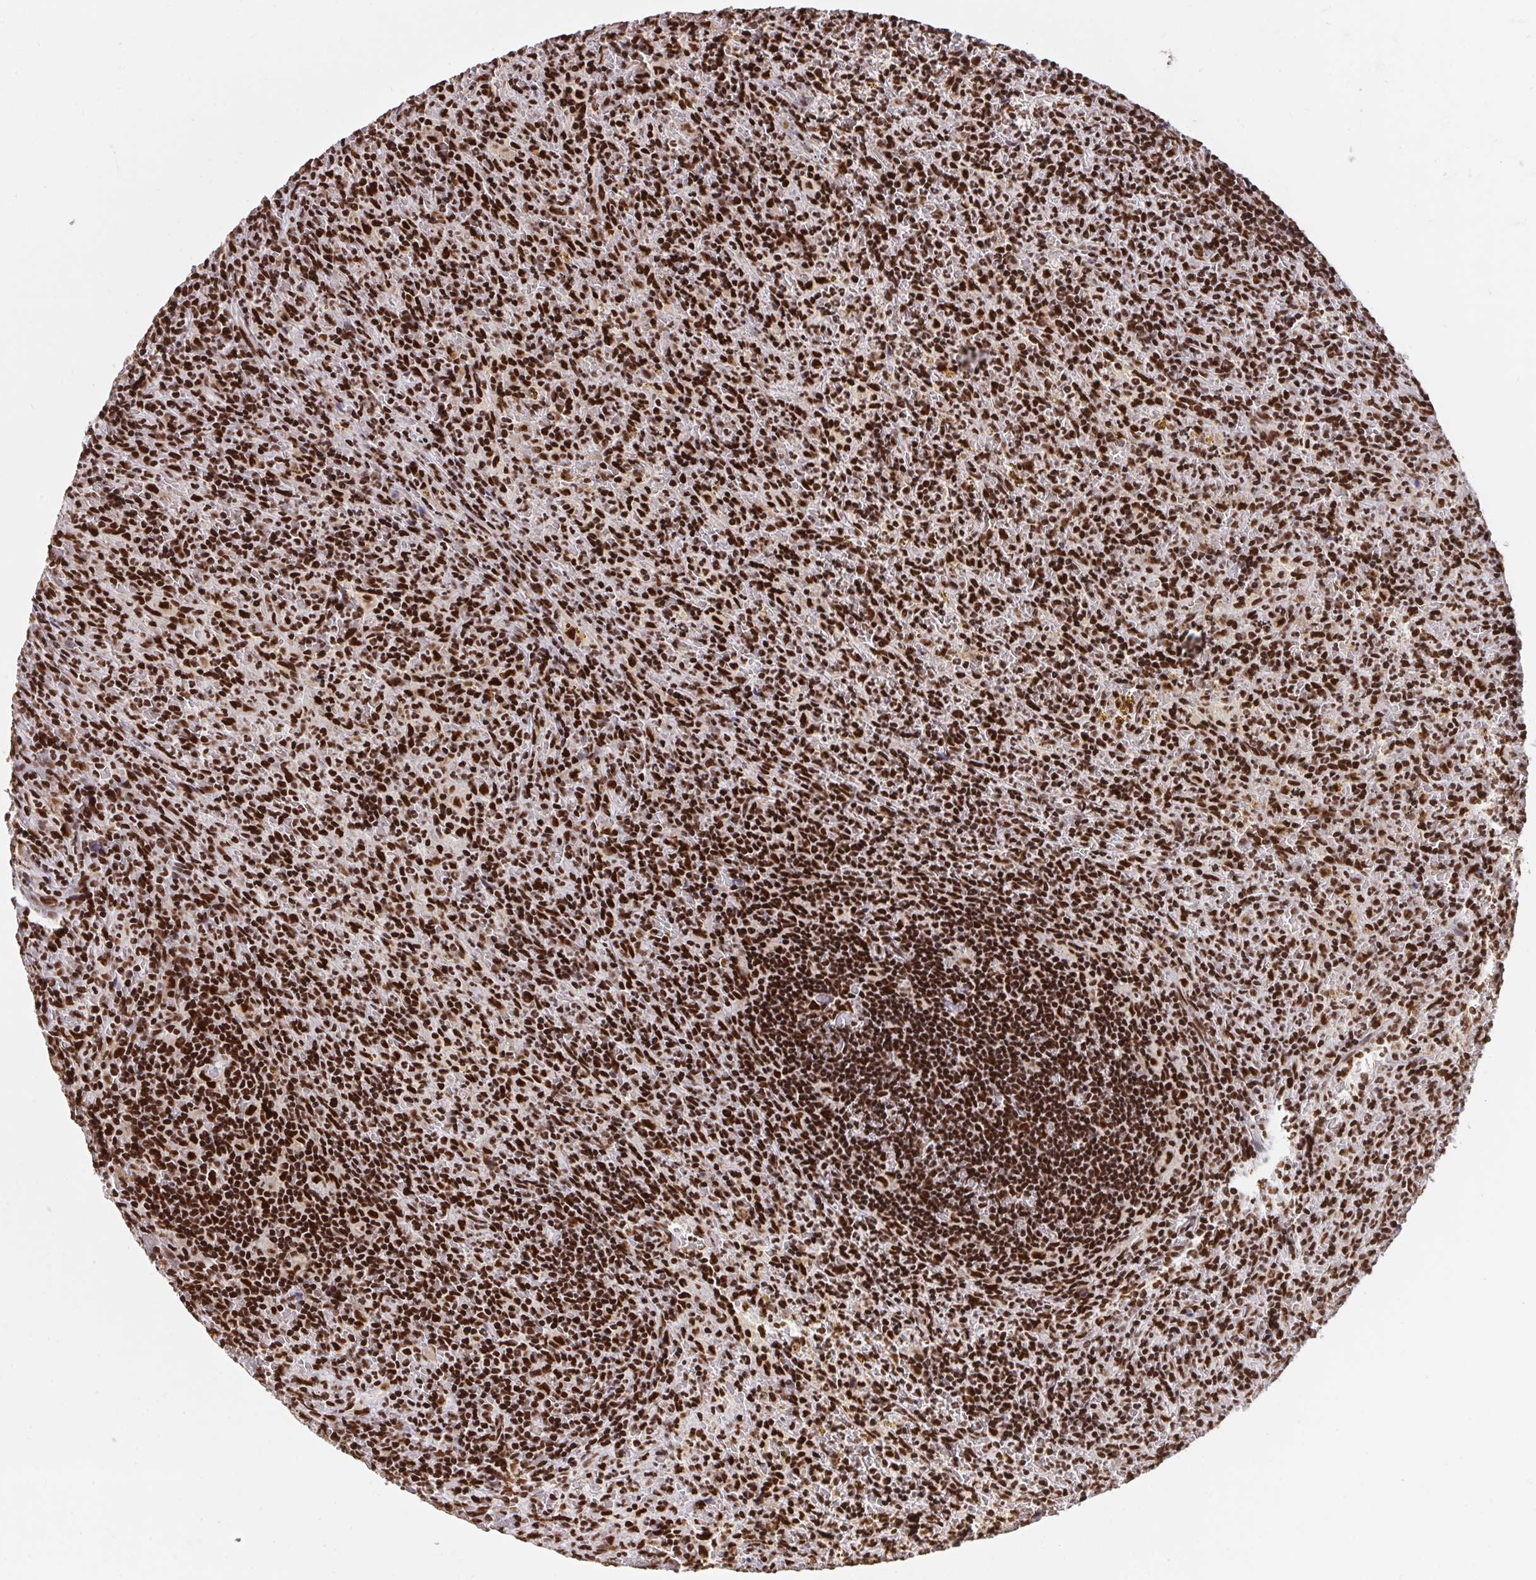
{"staining": {"intensity": "strong", "quantity": ">75%", "location": "nuclear"}, "tissue": "lymphoma", "cell_type": "Tumor cells", "image_type": "cancer", "snomed": [{"axis": "morphology", "description": "Malignant lymphoma, non-Hodgkin's type, Low grade"}, {"axis": "topography", "description": "Spleen"}], "caption": "Lymphoma stained with a brown dye displays strong nuclear positive staining in about >75% of tumor cells.", "gene": "HNRNPL", "patient": {"sex": "female", "age": 70}}